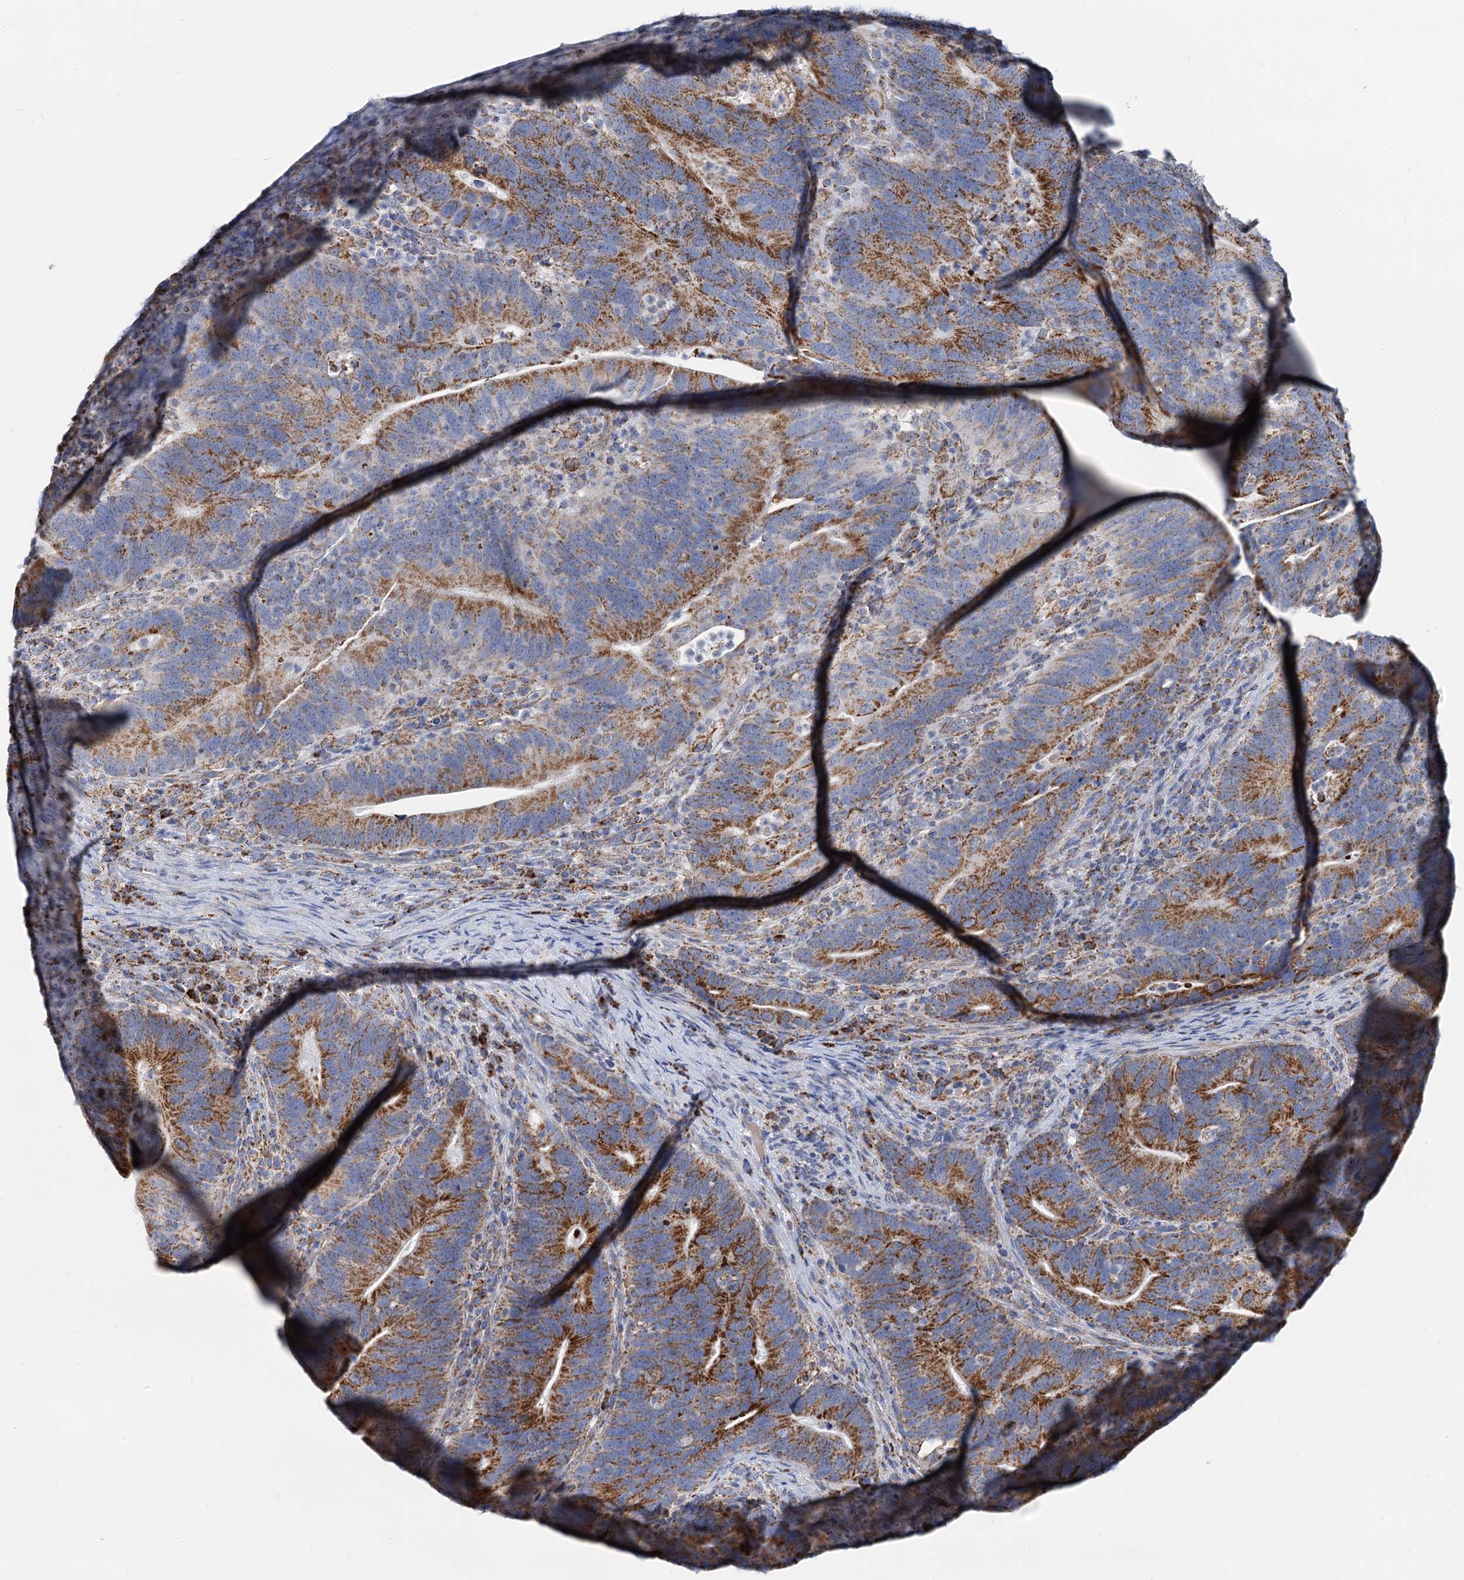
{"staining": {"intensity": "moderate", "quantity": ">75%", "location": "cytoplasmic/membranous"}, "tissue": "colorectal cancer", "cell_type": "Tumor cells", "image_type": "cancer", "snomed": [{"axis": "morphology", "description": "Adenocarcinoma, NOS"}, {"axis": "topography", "description": "Colon"}], "caption": "This is an image of immunohistochemistry (IHC) staining of adenocarcinoma (colorectal), which shows moderate staining in the cytoplasmic/membranous of tumor cells.", "gene": "C2CD3", "patient": {"sex": "female", "age": 66}}